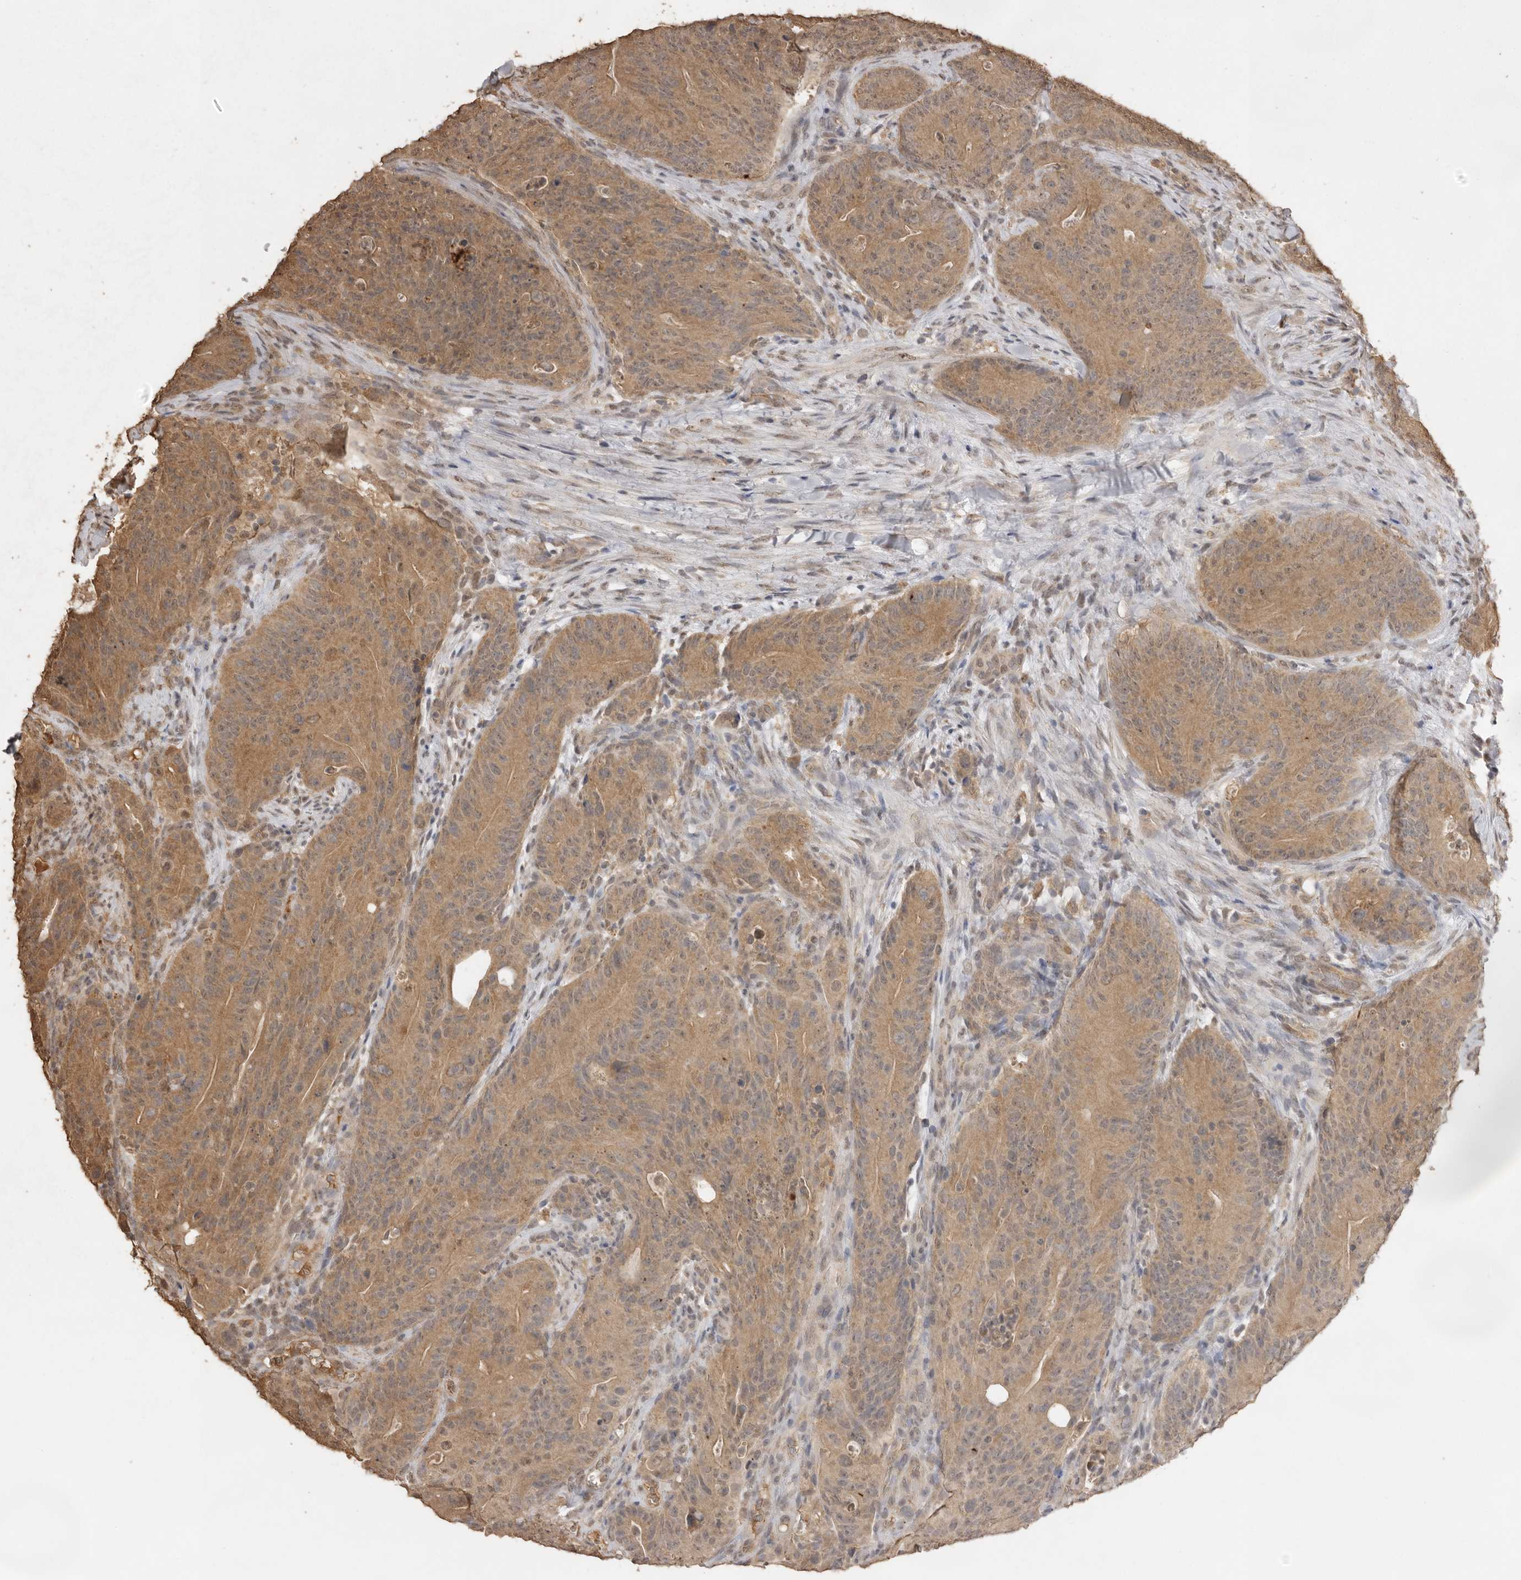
{"staining": {"intensity": "moderate", "quantity": ">75%", "location": "cytoplasmic/membranous"}, "tissue": "colorectal cancer", "cell_type": "Tumor cells", "image_type": "cancer", "snomed": [{"axis": "morphology", "description": "Normal tissue, NOS"}, {"axis": "topography", "description": "Colon"}], "caption": "A micrograph showing moderate cytoplasmic/membranous staining in approximately >75% of tumor cells in colorectal cancer, as visualized by brown immunohistochemical staining.", "gene": "JAG2", "patient": {"sex": "female", "age": 82}}